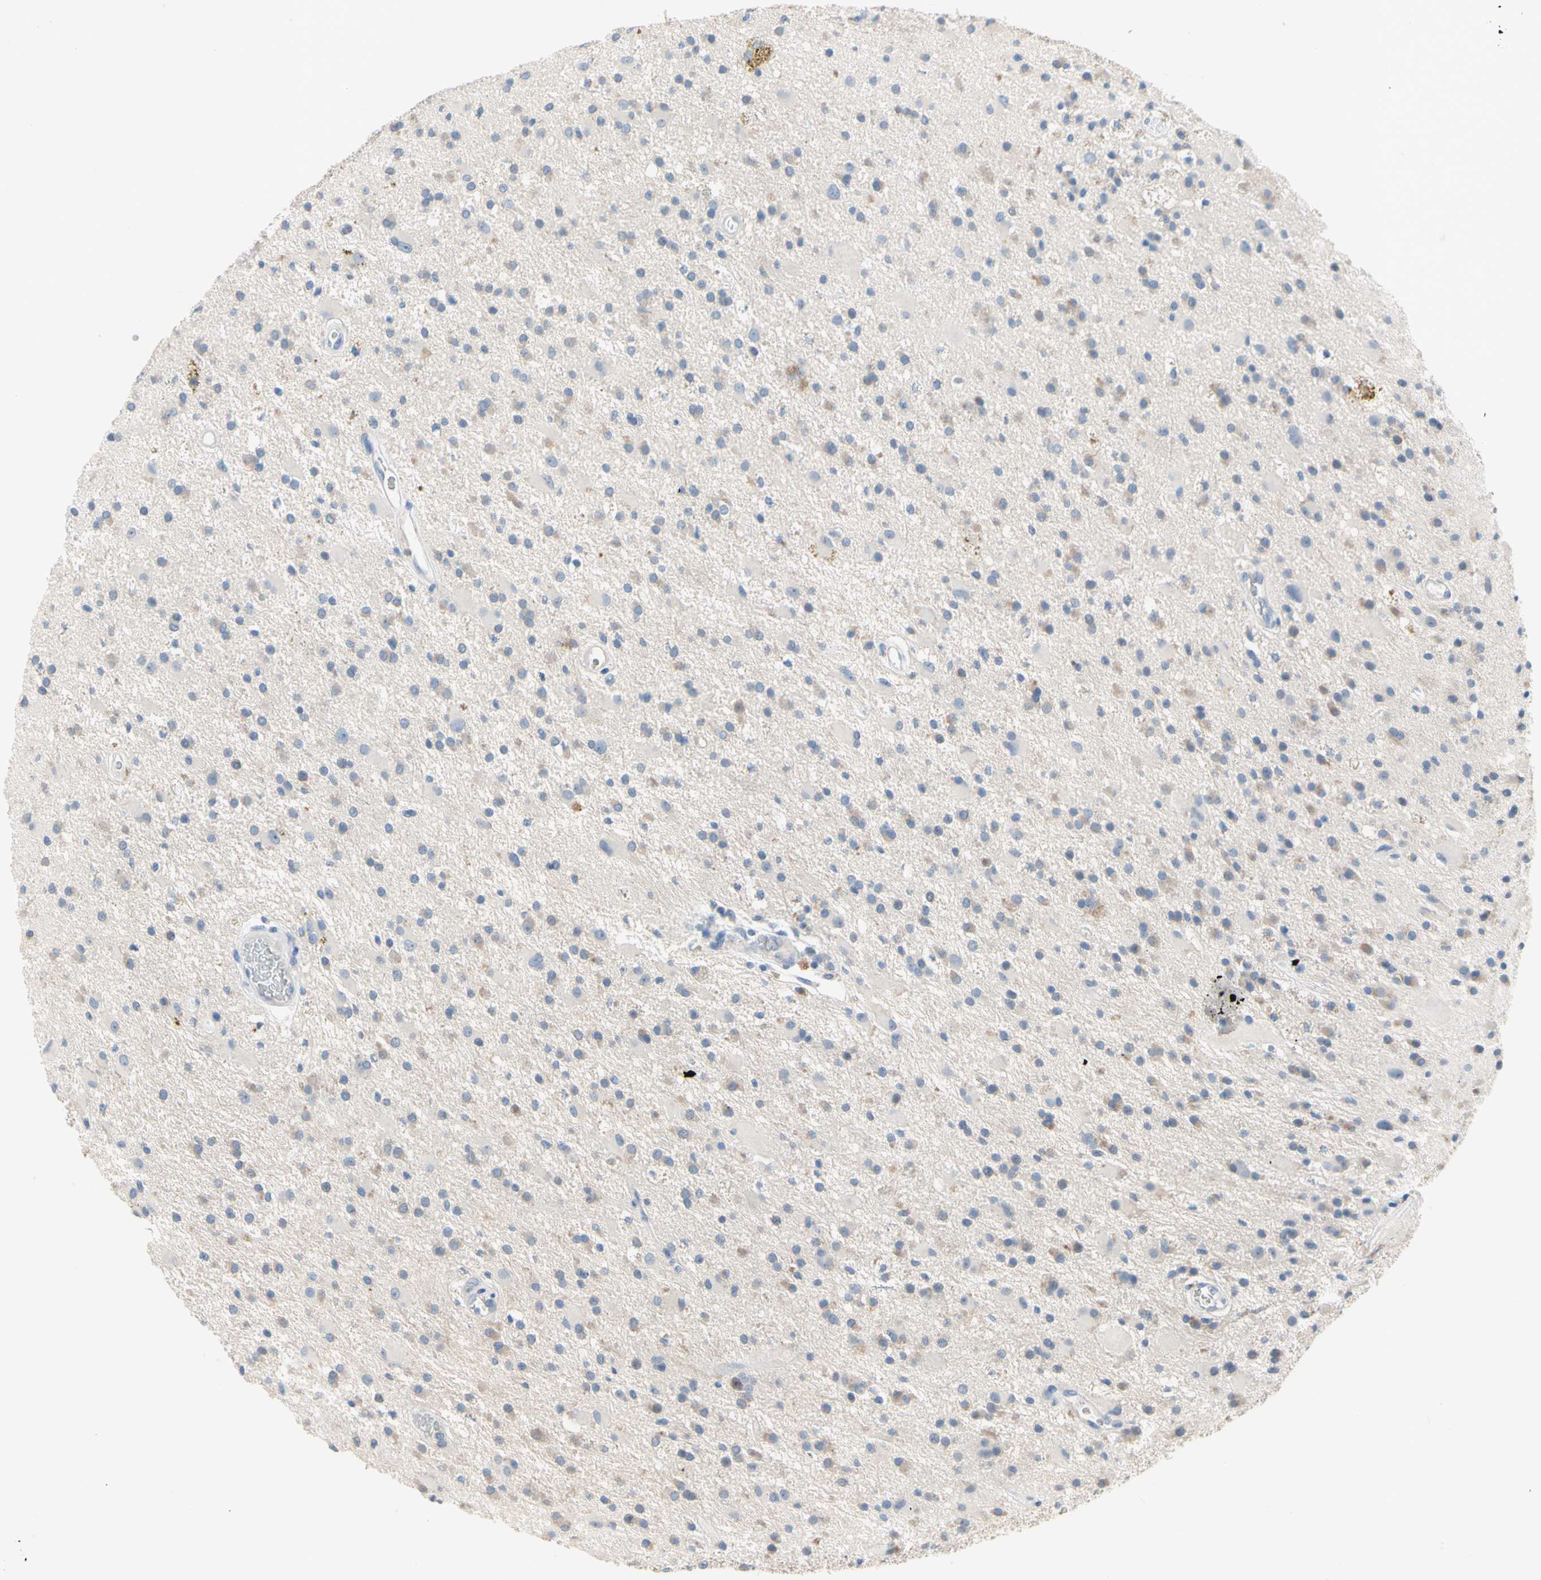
{"staining": {"intensity": "weak", "quantity": "<25%", "location": "cytoplasmic/membranous"}, "tissue": "glioma", "cell_type": "Tumor cells", "image_type": "cancer", "snomed": [{"axis": "morphology", "description": "Glioma, malignant, Low grade"}, {"axis": "topography", "description": "Brain"}], "caption": "This is an IHC image of human glioma. There is no staining in tumor cells.", "gene": "MARK1", "patient": {"sex": "male", "age": 58}}